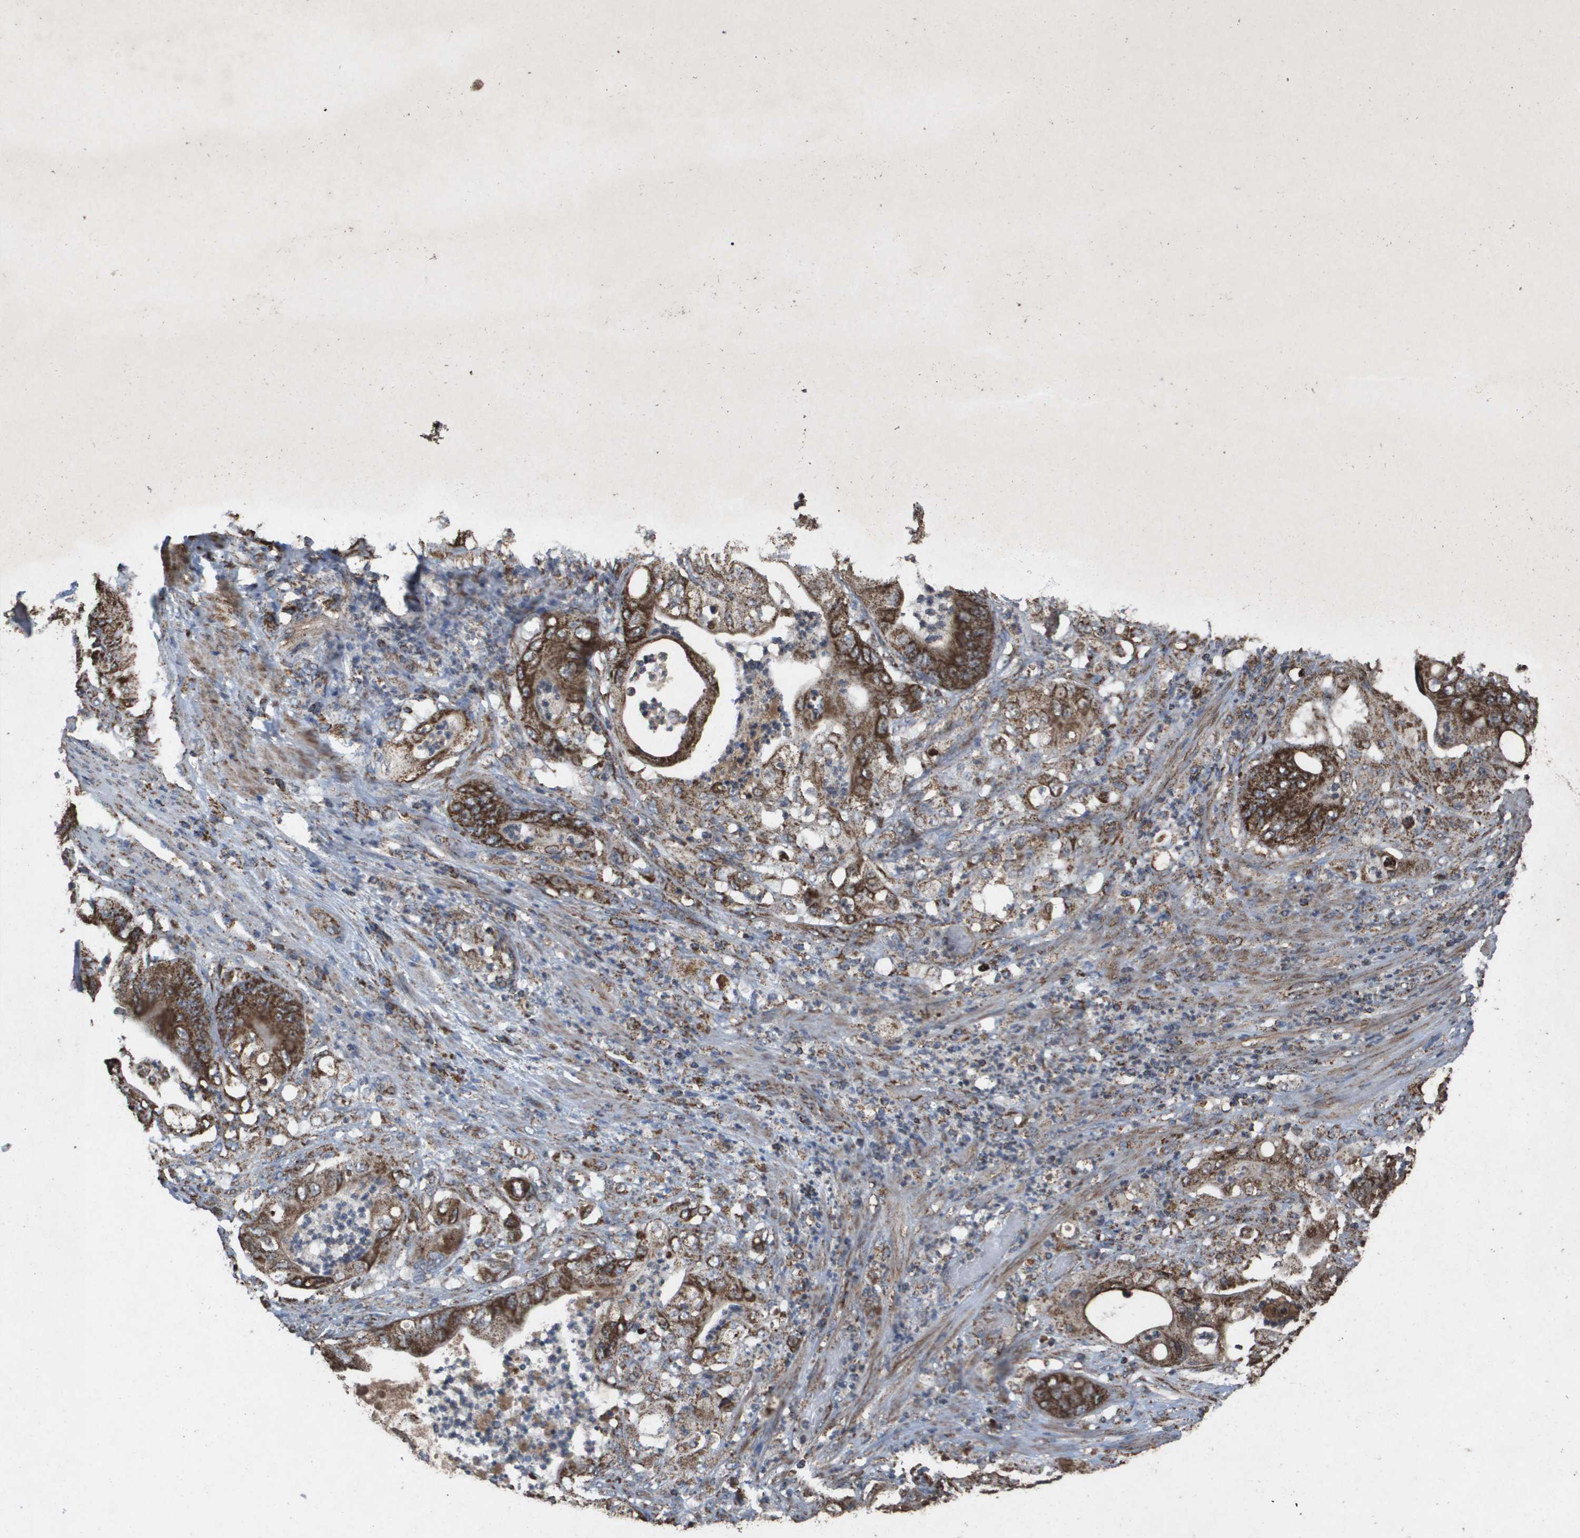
{"staining": {"intensity": "strong", "quantity": ">75%", "location": "cytoplasmic/membranous"}, "tissue": "stomach cancer", "cell_type": "Tumor cells", "image_type": "cancer", "snomed": [{"axis": "morphology", "description": "Adenocarcinoma, NOS"}, {"axis": "topography", "description": "Stomach"}], "caption": "Approximately >75% of tumor cells in stomach adenocarcinoma show strong cytoplasmic/membranous protein staining as visualized by brown immunohistochemical staining.", "gene": "HSPE1", "patient": {"sex": "female", "age": 73}}